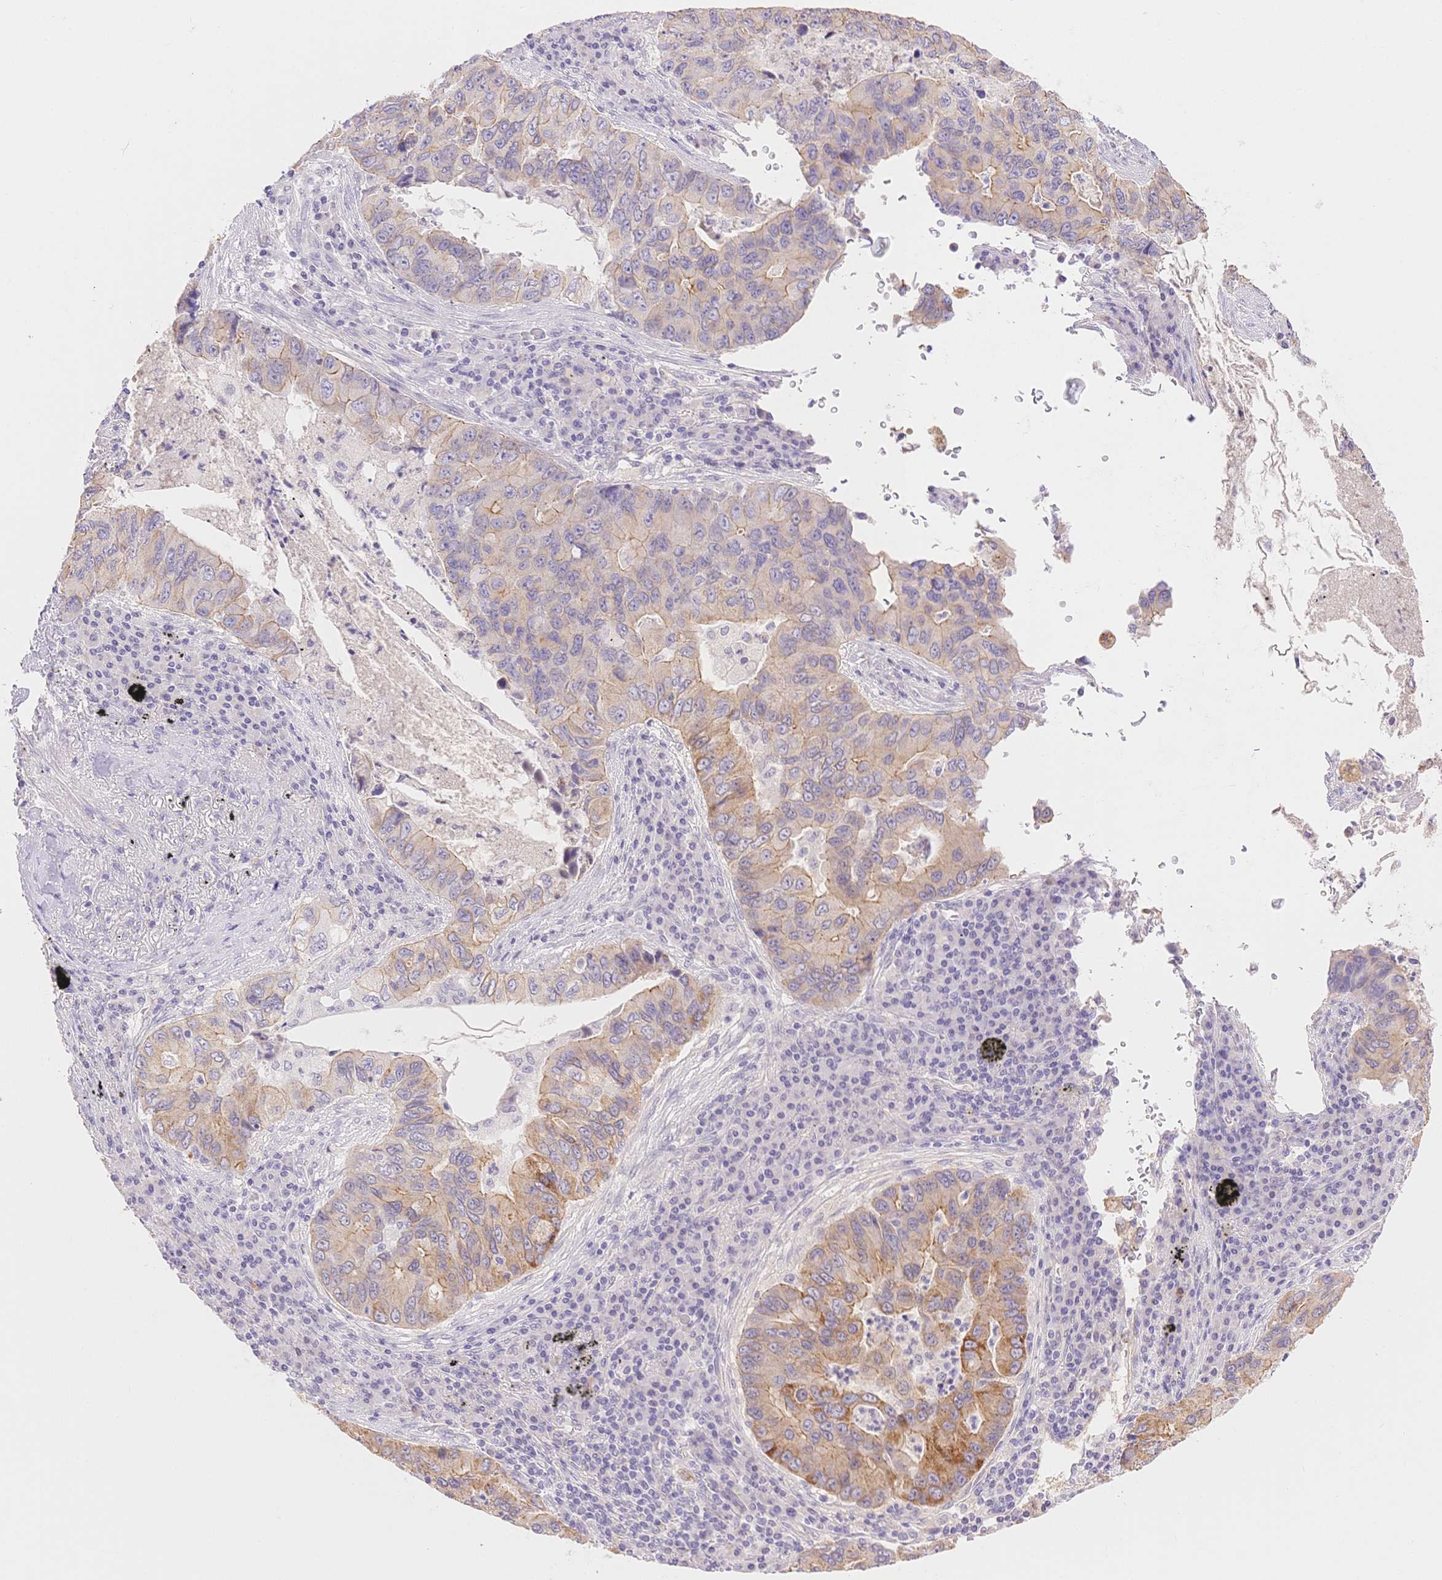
{"staining": {"intensity": "weak", "quantity": "25%-75%", "location": "cytoplasmic/membranous"}, "tissue": "lung cancer", "cell_type": "Tumor cells", "image_type": "cancer", "snomed": [{"axis": "morphology", "description": "Adenocarcinoma, NOS"}, {"axis": "morphology", "description": "Adenocarcinoma, metastatic, NOS"}, {"axis": "topography", "description": "Lymph node"}, {"axis": "topography", "description": "Lung"}], "caption": "A photomicrograph of lung cancer (metastatic adenocarcinoma) stained for a protein reveals weak cytoplasmic/membranous brown staining in tumor cells. (brown staining indicates protein expression, while blue staining denotes nuclei).", "gene": "WDR54", "patient": {"sex": "female", "age": 54}}